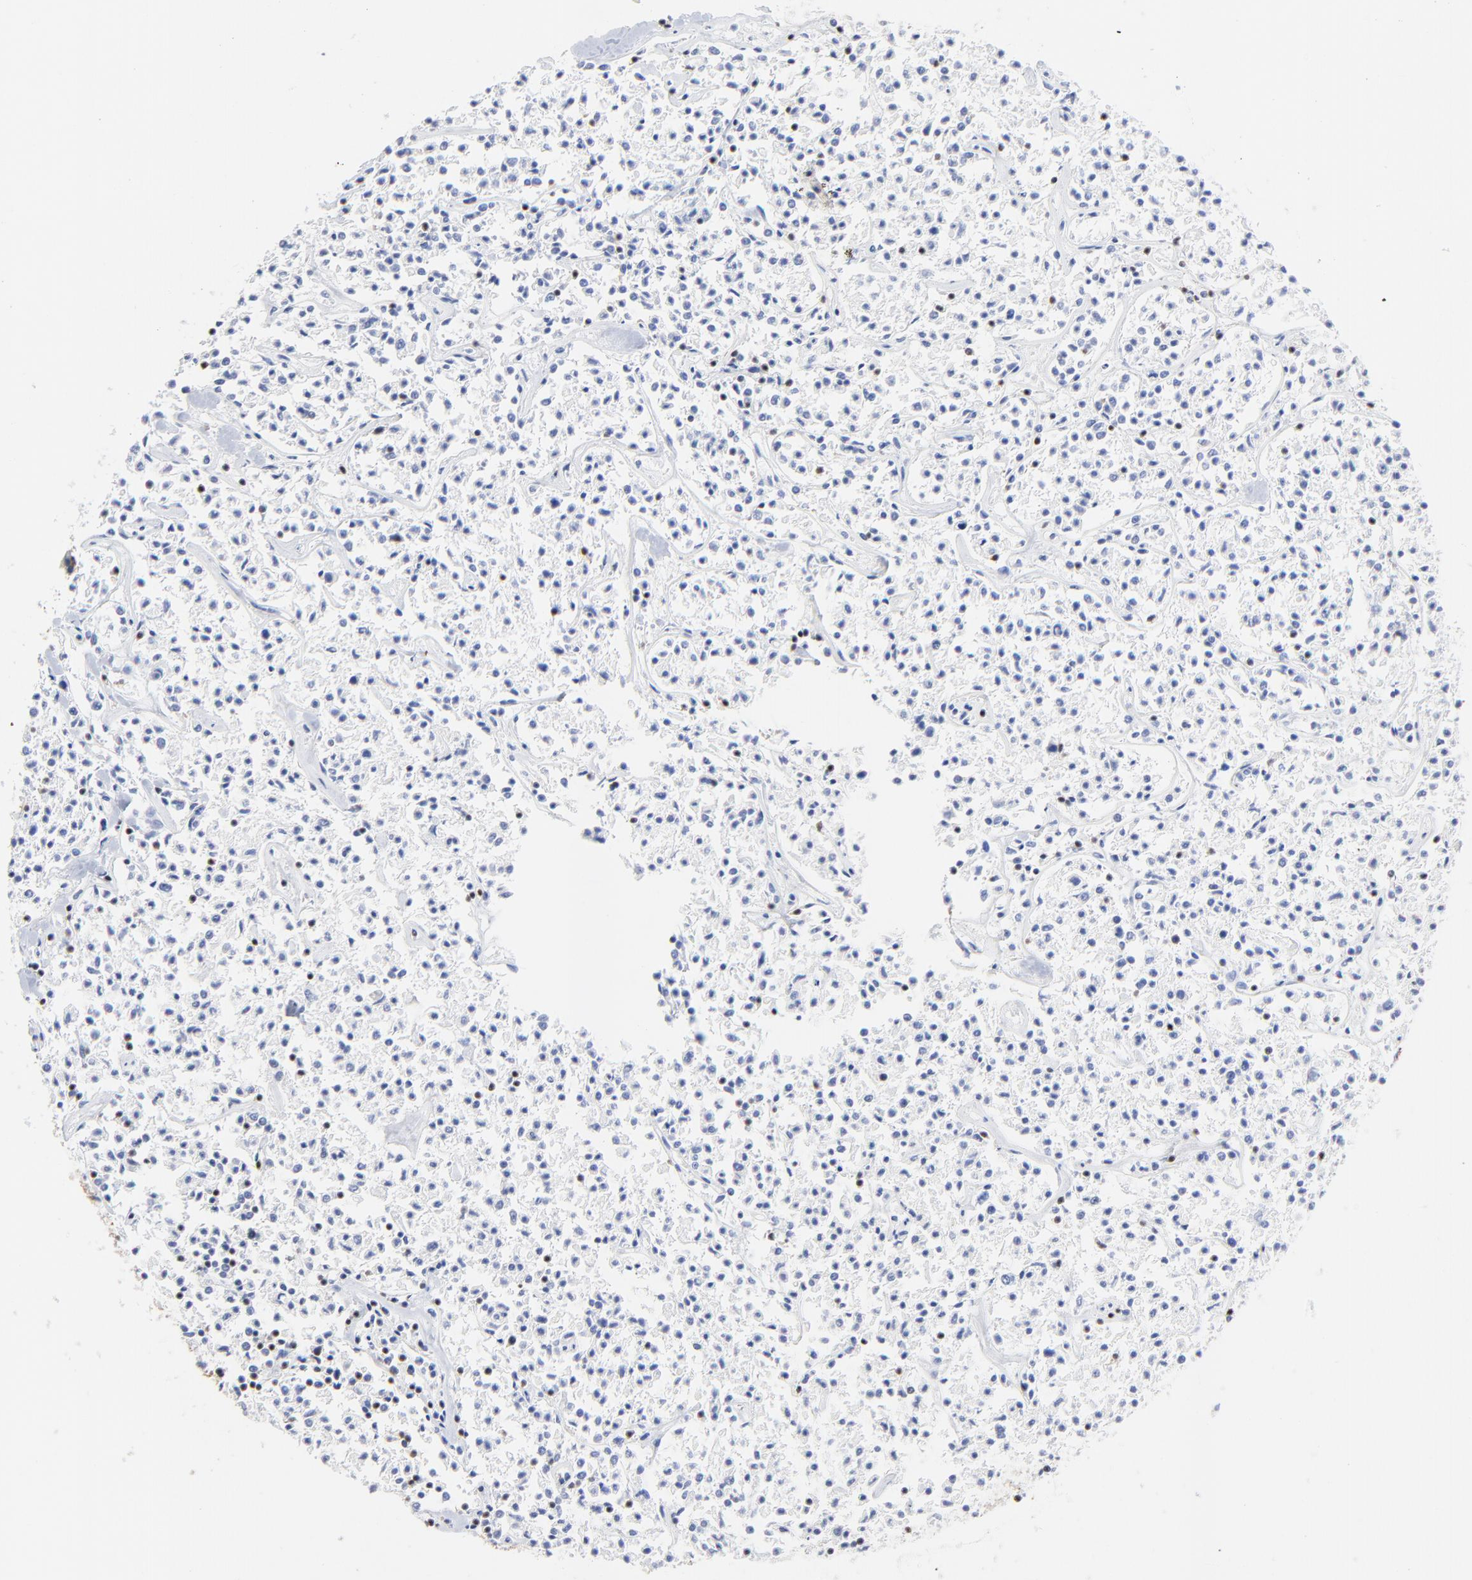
{"staining": {"intensity": "negative", "quantity": "none", "location": "none"}, "tissue": "lymphoma", "cell_type": "Tumor cells", "image_type": "cancer", "snomed": [{"axis": "morphology", "description": "Malignant lymphoma, non-Hodgkin's type, Low grade"}, {"axis": "topography", "description": "Small intestine"}], "caption": "Immunohistochemistry image of neoplastic tissue: human malignant lymphoma, non-Hodgkin's type (low-grade) stained with DAB reveals no significant protein expression in tumor cells.", "gene": "ZAP70", "patient": {"sex": "female", "age": 59}}